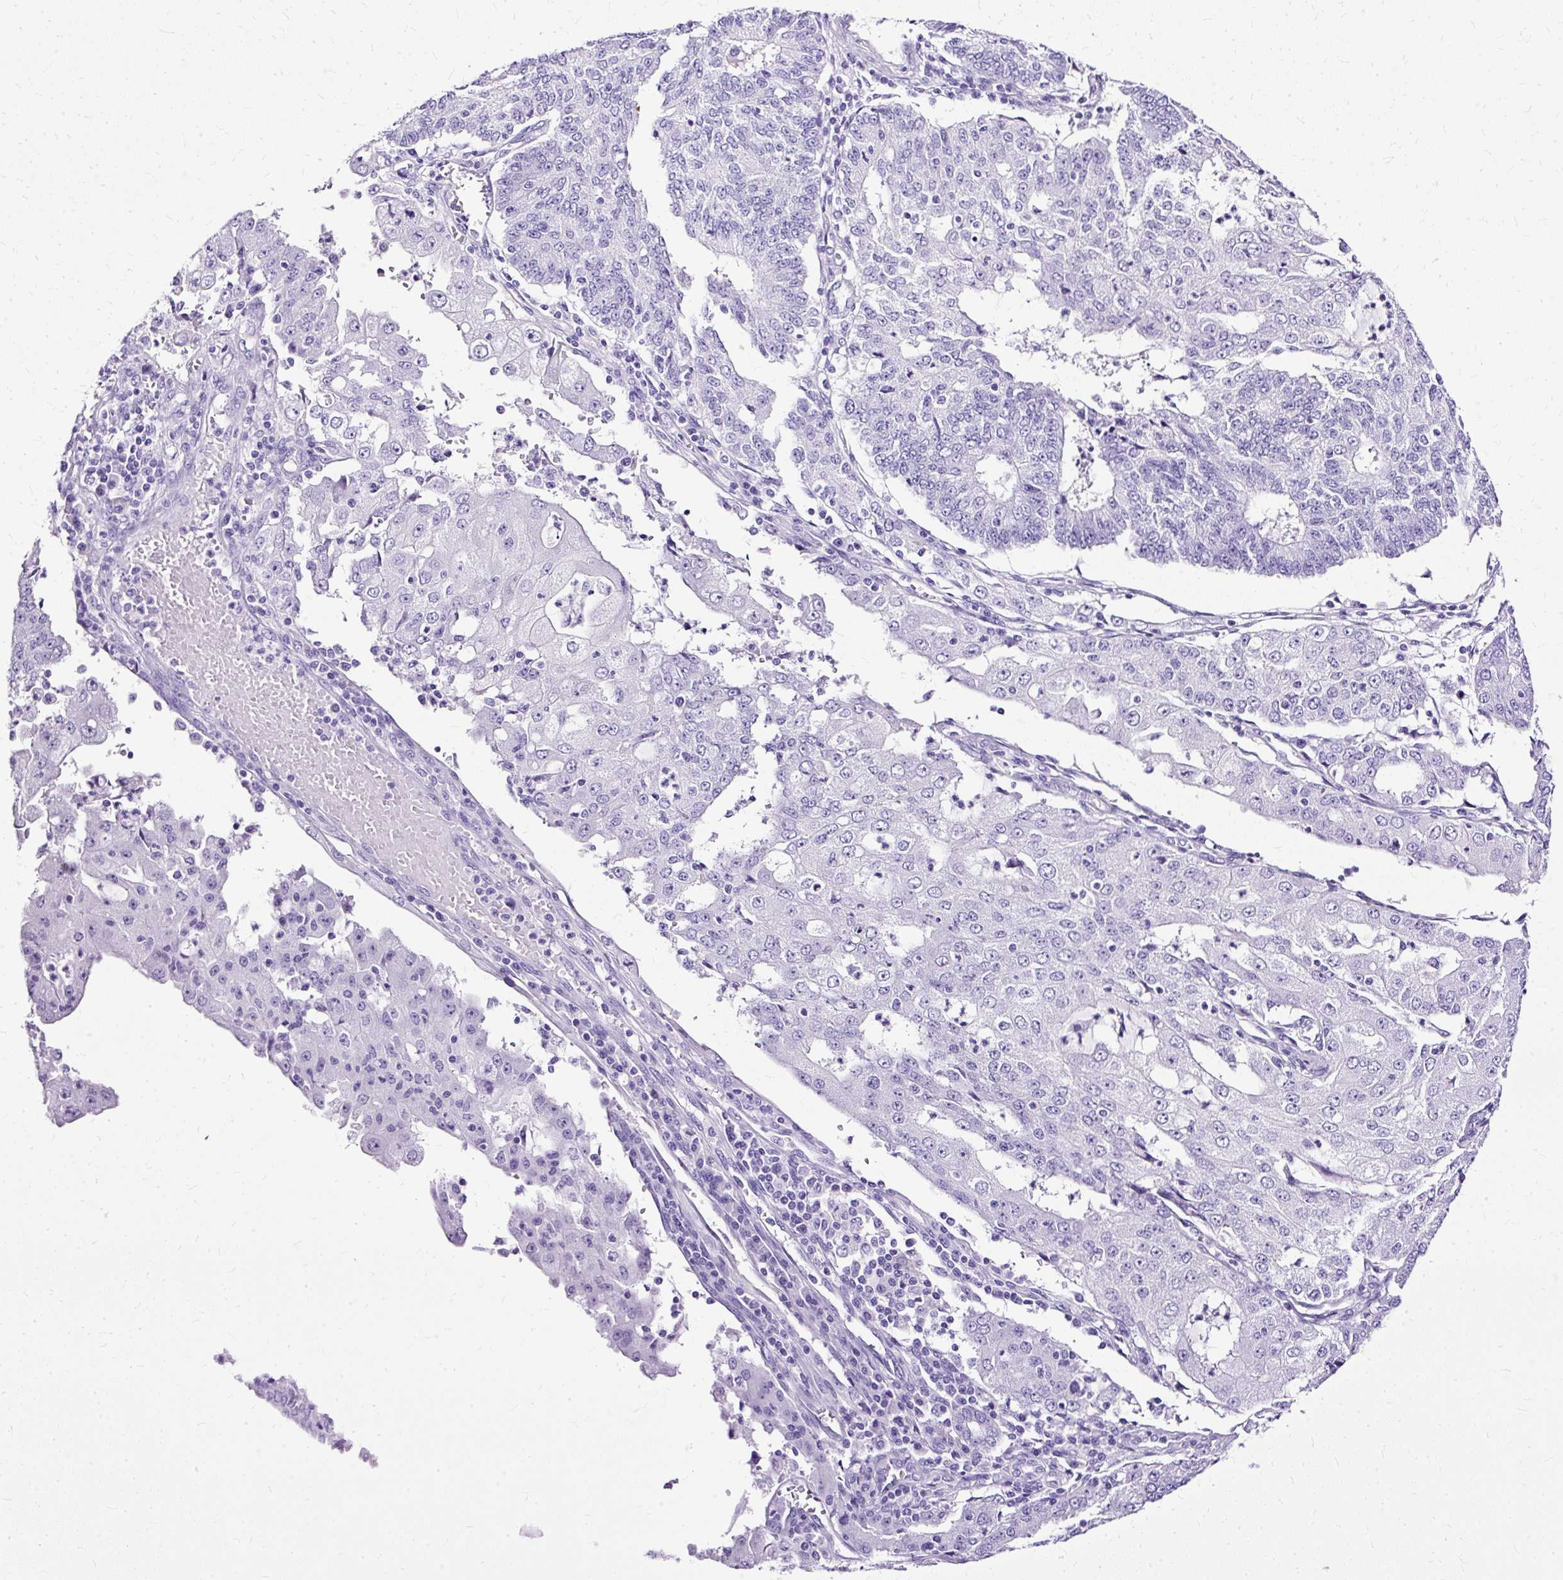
{"staining": {"intensity": "negative", "quantity": "none", "location": "none"}, "tissue": "endometrial cancer", "cell_type": "Tumor cells", "image_type": "cancer", "snomed": [{"axis": "morphology", "description": "Adenocarcinoma, NOS"}, {"axis": "topography", "description": "Endometrium"}], "caption": "Immunohistochemistry (IHC) photomicrograph of human endometrial cancer stained for a protein (brown), which displays no expression in tumor cells.", "gene": "SLC8A2", "patient": {"sex": "female", "age": 56}}